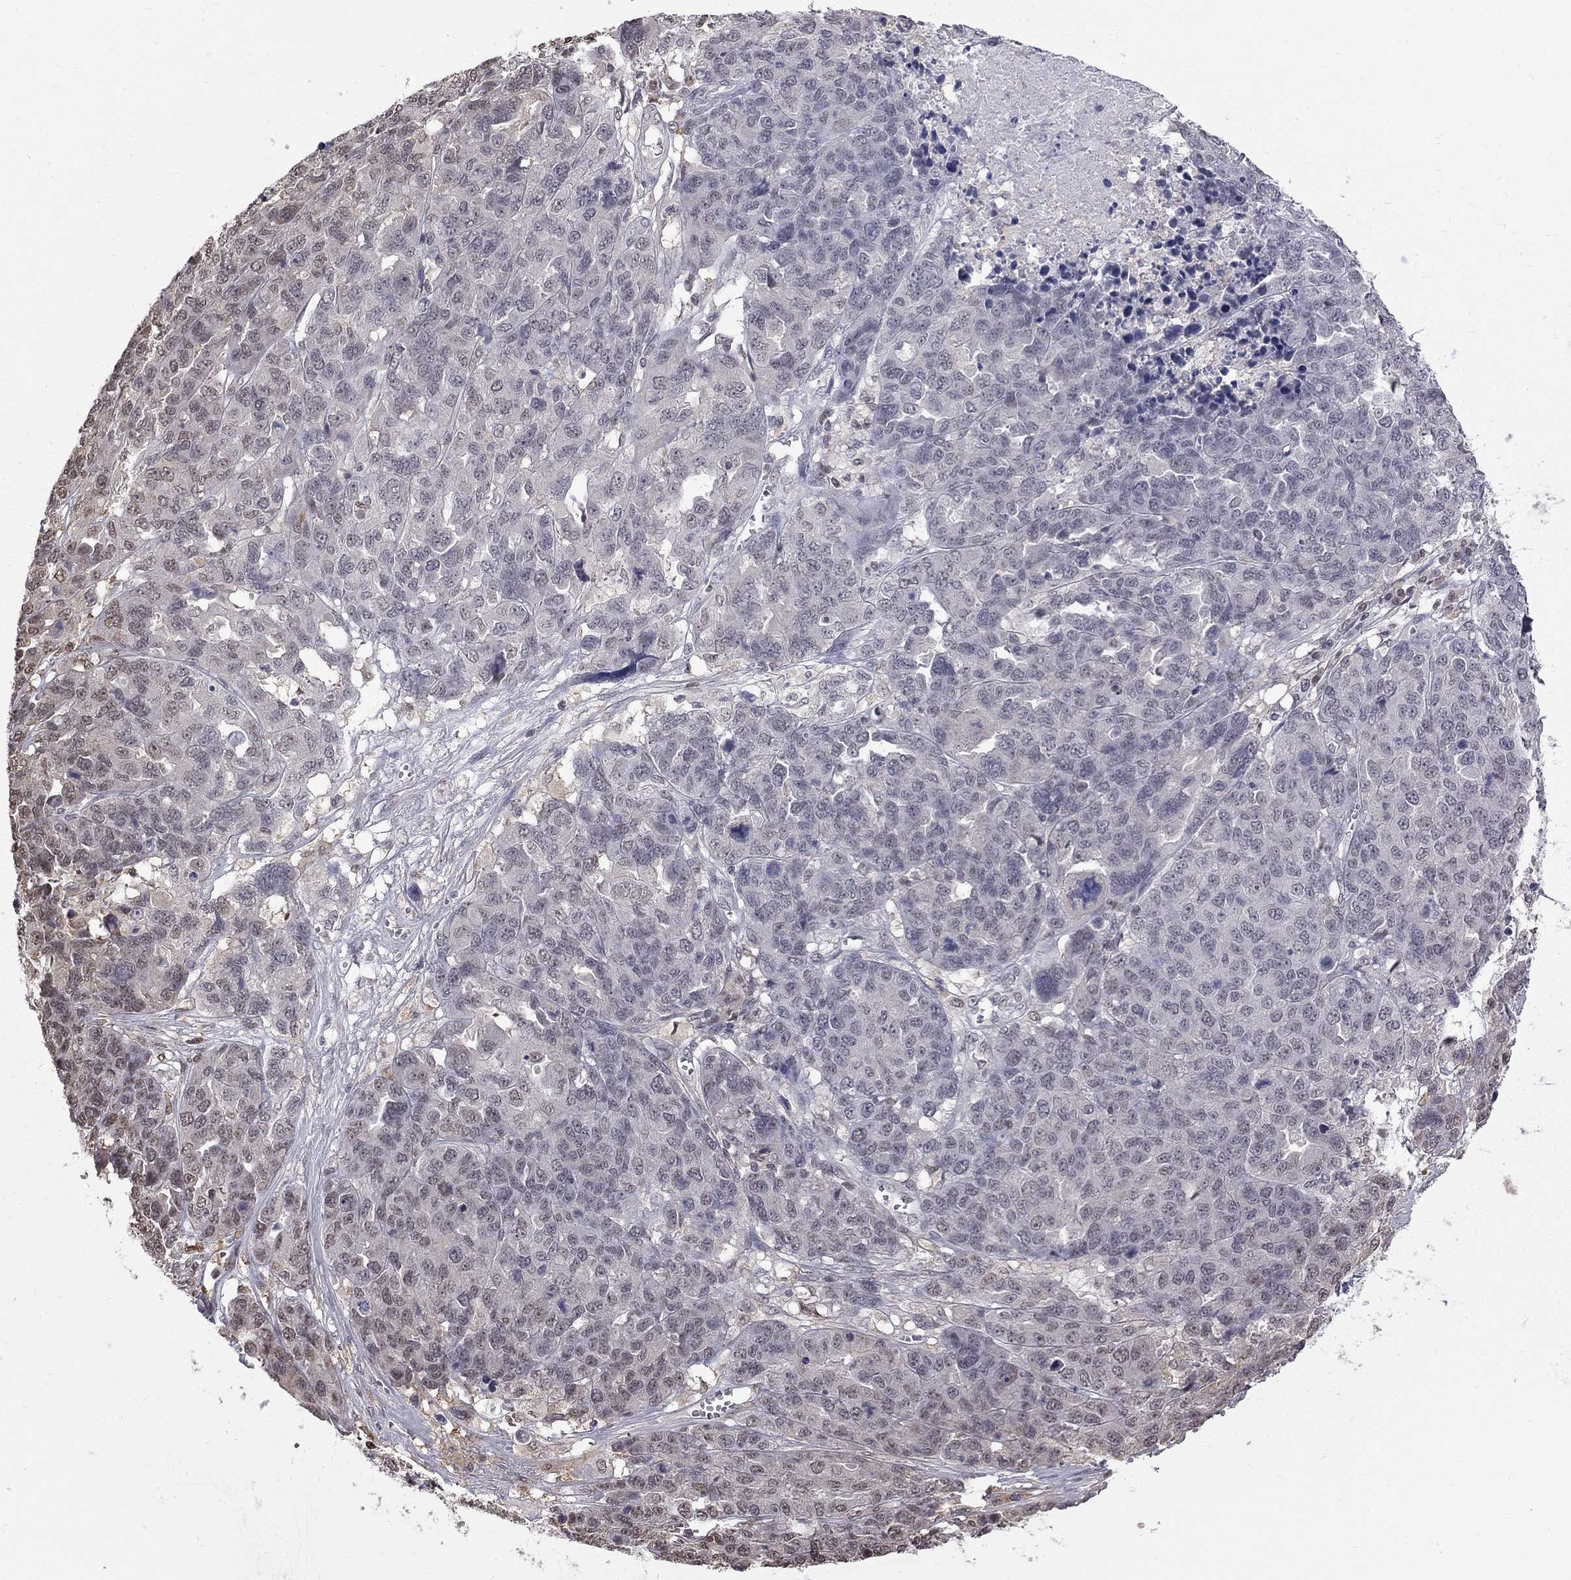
{"staining": {"intensity": "negative", "quantity": "none", "location": "none"}, "tissue": "ovarian cancer", "cell_type": "Tumor cells", "image_type": "cancer", "snomed": [{"axis": "morphology", "description": "Cystadenocarcinoma, serous, NOS"}, {"axis": "topography", "description": "Ovary"}], "caption": "An immunohistochemistry photomicrograph of ovarian serous cystadenocarcinoma is shown. There is no staining in tumor cells of ovarian serous cystadenocarcinoma. (Stains: DAB immunohistochemistry (IHC) with hematoxylin counter stain, Microscopy: brightfield microscopy at high magnification).", "gene": "RFWD3", "patient": {"sex": "female", "age": 87}}